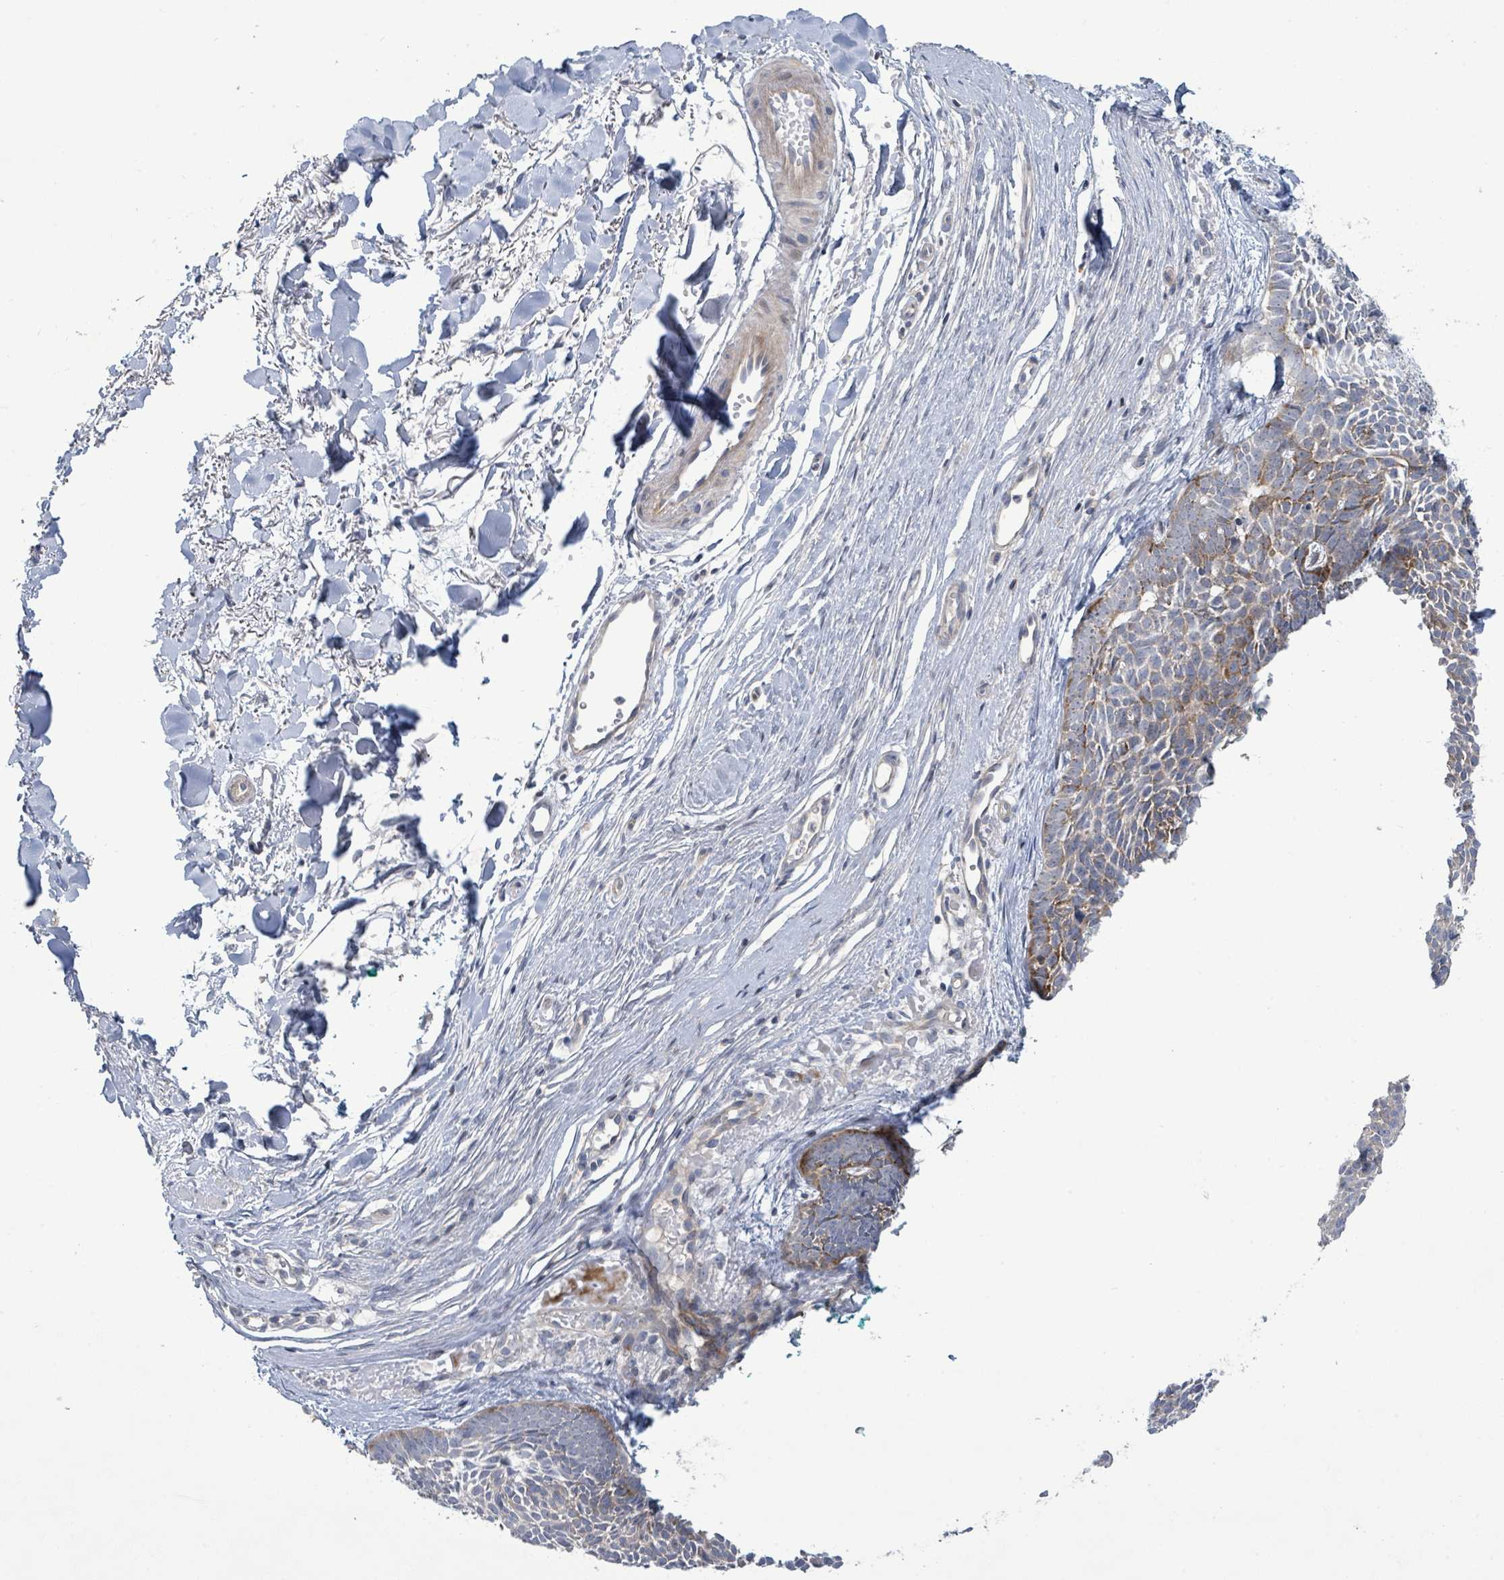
{"staining": {"intensity": "weak", "quantity": "<25%", "location": "cytoplasmic/membranous"}, "tissue": "skin cancer", "cell_type": "Tumor cells", "image_type": "cancer", "snomed": [{"axis": "morphology", "description": "Basal cell carcinoma"}, {"axis": "topography", "description": "Skin"}], "caption": "Immunohistochemistry (IHC) photomicrograph of neoplastic tissue: skin basal cell carcinoma stained with DAB (3,3'-diaminobenzidine) demonstrates no significant protein expression in tumor cells. The staining was performed using DAB (3,3'-diaminobenzidine) to visualize the protein expression in brown, while the nuclei were stained in blue with hematoxylin (Magnification: 20x).", "gene": "LILRA4", "patient": {"sex": "male", "age": 61}}